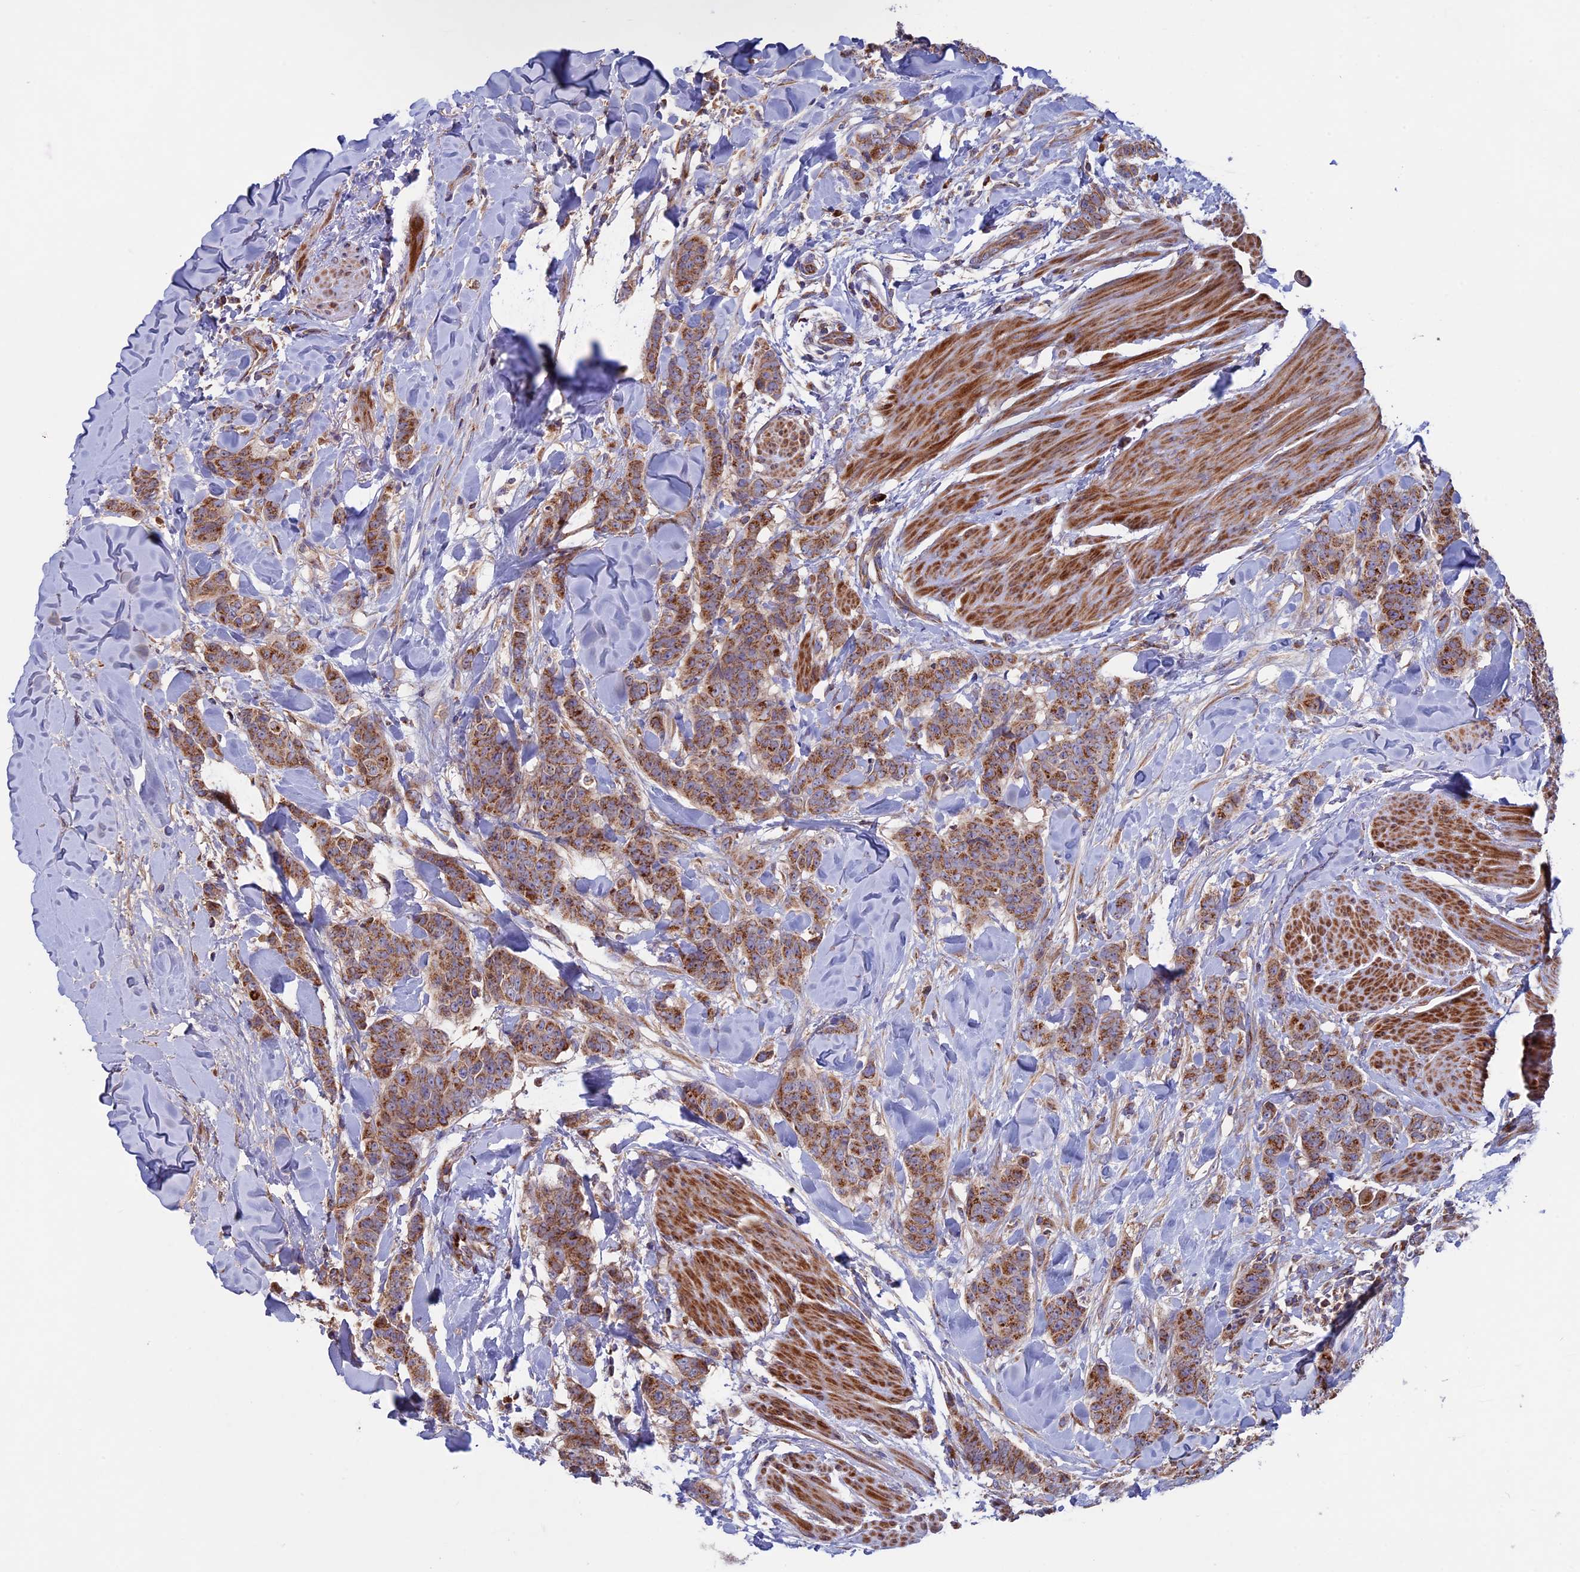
{"staining": {"intensity": "strong", "quantity": ">75%", "location": "cytoplasmic/membranous"}, "tissue": "breast cancer", "cell_type": "Tumor cells", "image_type": "cancer", "snomed": [{"axis": "morphology", "description": "Duct carcinoma"}, {"axis": "topography", "description": "Breast"}], "caption": "Strong cytoplasmic/membranous protein positivity is seen in about >75% of tumor cells in breast cancer (infiltrating ductal carcinoma).", "gene": "SLC15A5", "patient": {"sex": "female", "age": 40}}